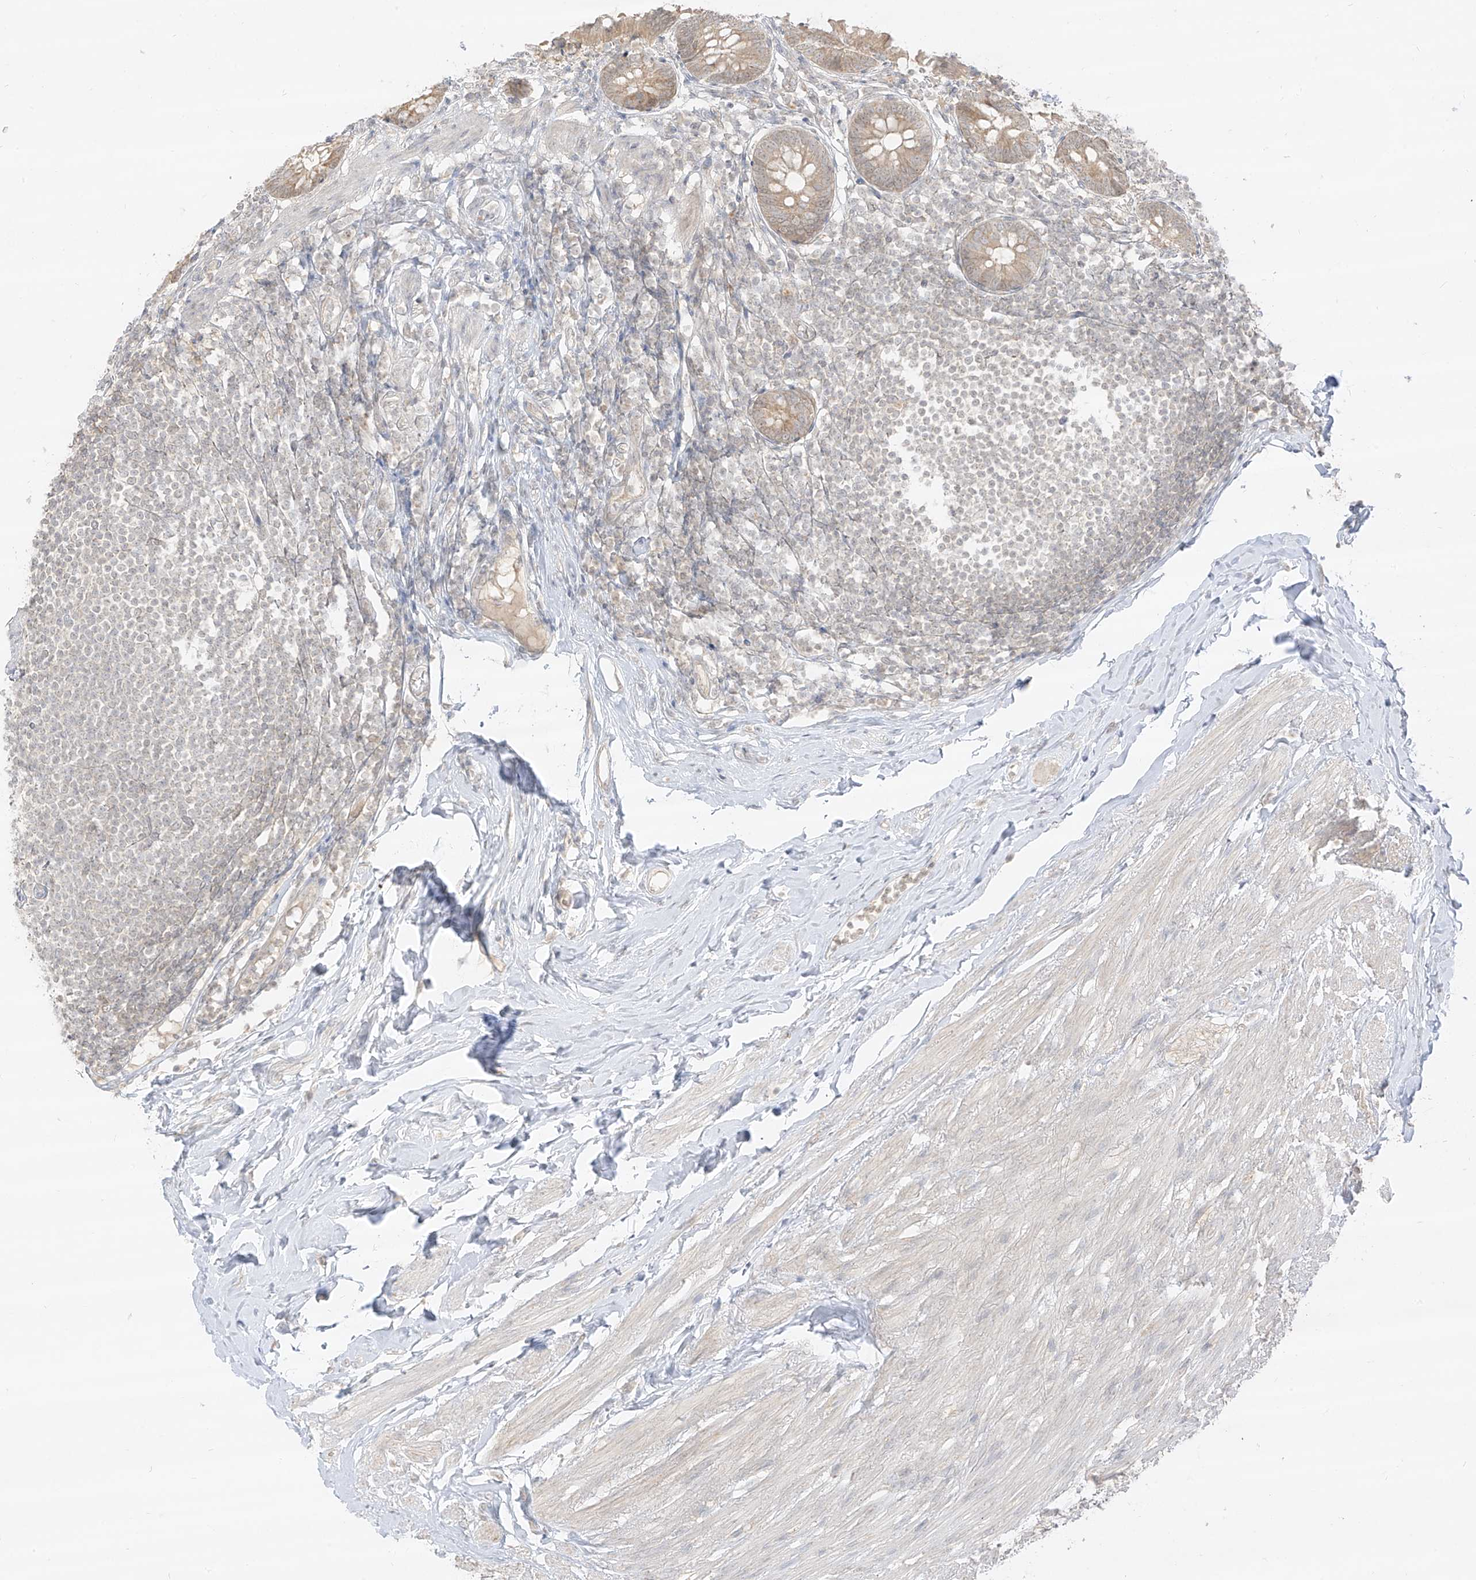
{"staining": {"intensity": "weak", "quantity": ">75%", "location": "cytoplasmic/membranous"}, "tissue": "appendix", "cell_type": "Glandular cells", "image_type": "normal", "snomed": [{"axis": "morphology", "description": "Normal tissue, NOS"}, {"axis": "topography", "description": "Appendix"}], "caption": "Benign appendix shows weak cytoplasmic/membranous positivity in approximately >75% of glandular cells, visualized by immunohistochemistry.", "gene": "LIPT1", "patient": {"sex": "female", "age": 62}}